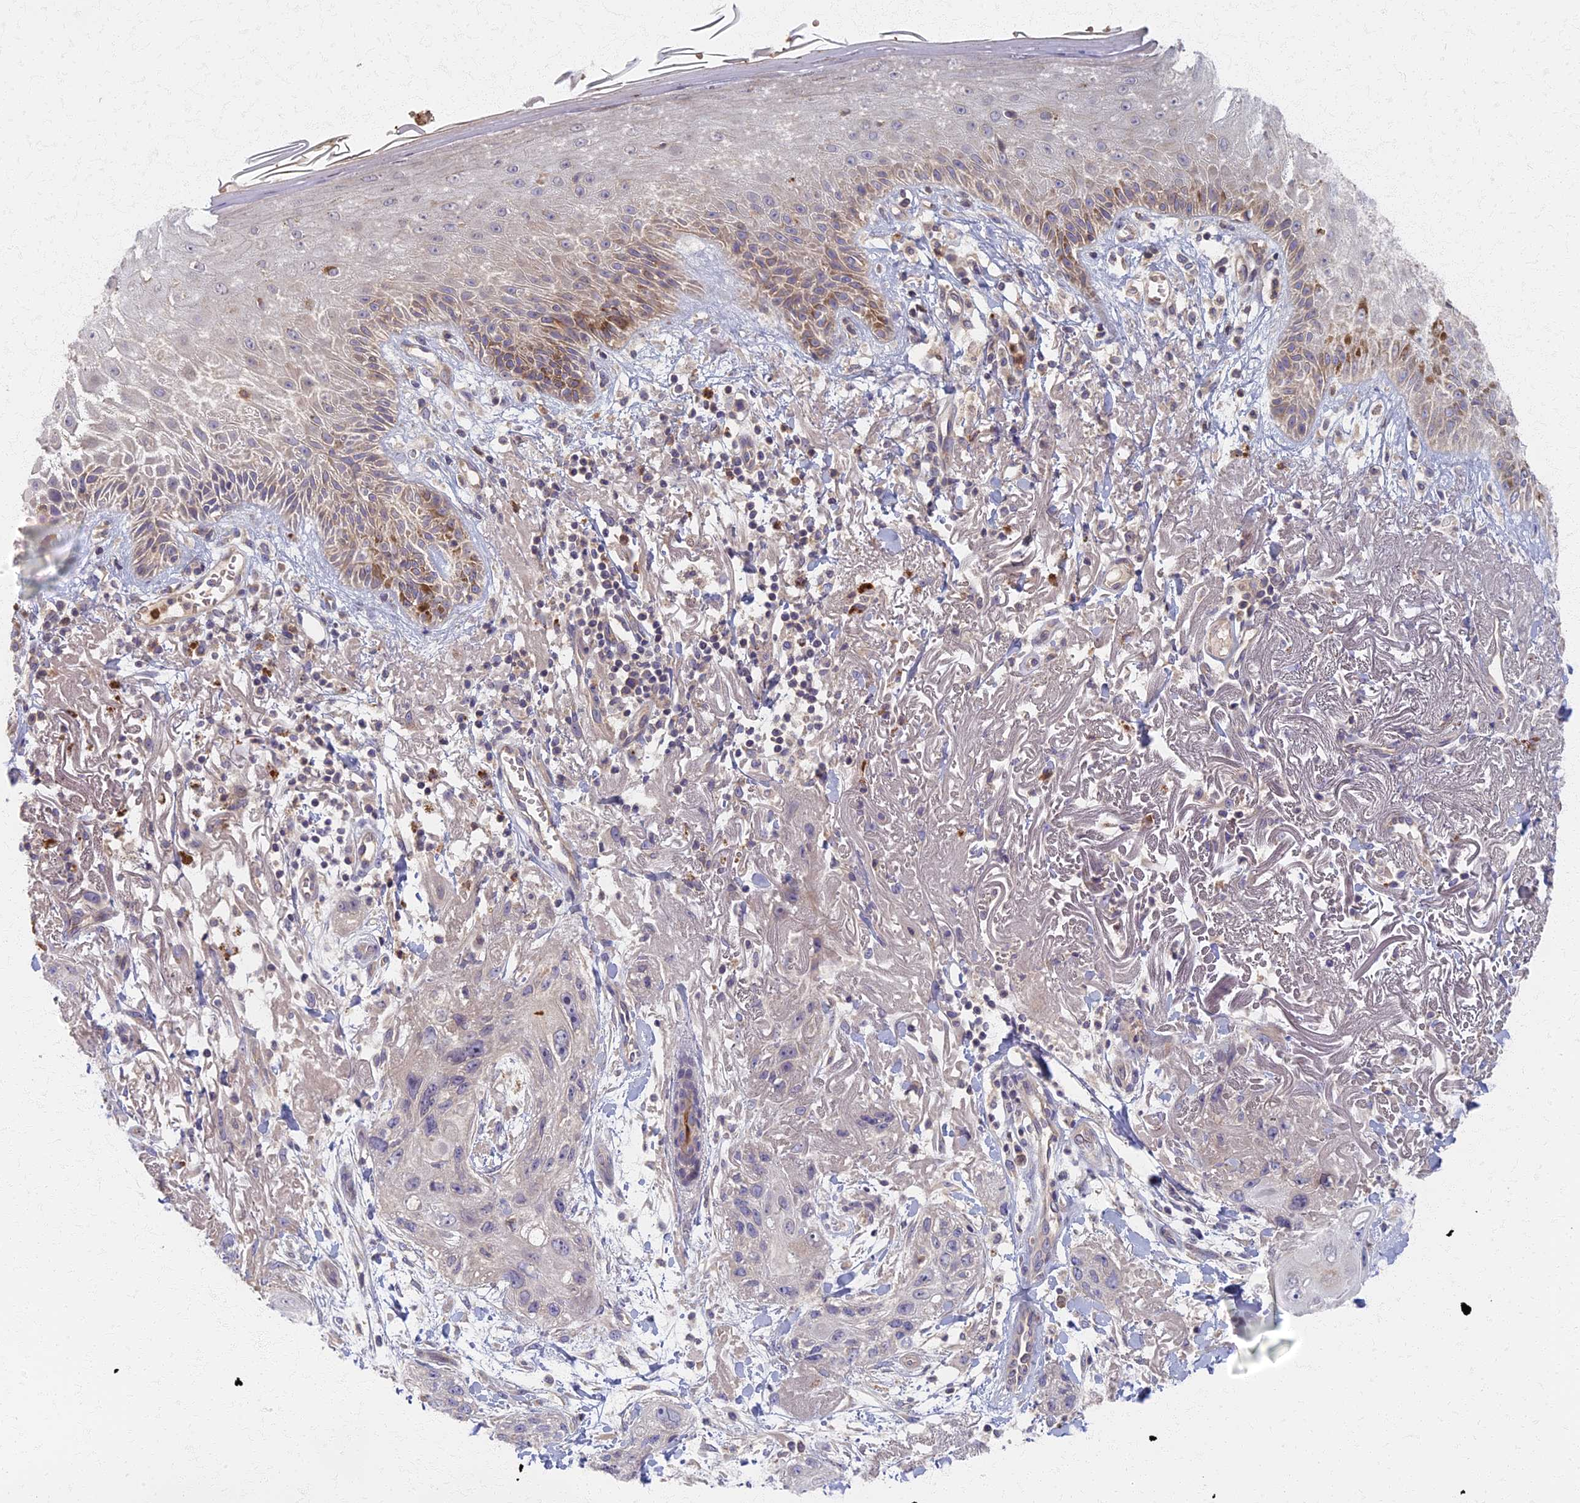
{"staining": {"intensity": "negative", "quantity": "none", "location": "none"}, "tissue": "skin cancer", "cell_type": "Tumor cells", "image_type": "cancer", "snomed": [{"axis": "morphology", "description": "Normal tissue, NOS"}, {"axis": "morphology", "description": "Squamous cell carcinoma, NOS"}, {"axis": "topography", "description": "Skin"}], "caption": "IHC of human skin cancer reveals no staining in tumor cells. Brightfield microscopy of immunohistochemistry (IHC) stained with DAB (3,3'-diaminobenzidine) (brown) and hematoxylin (blue), captured at high magnification.", "gene": "AP4E1", "patient": {"sex": "male", "age": 72}}